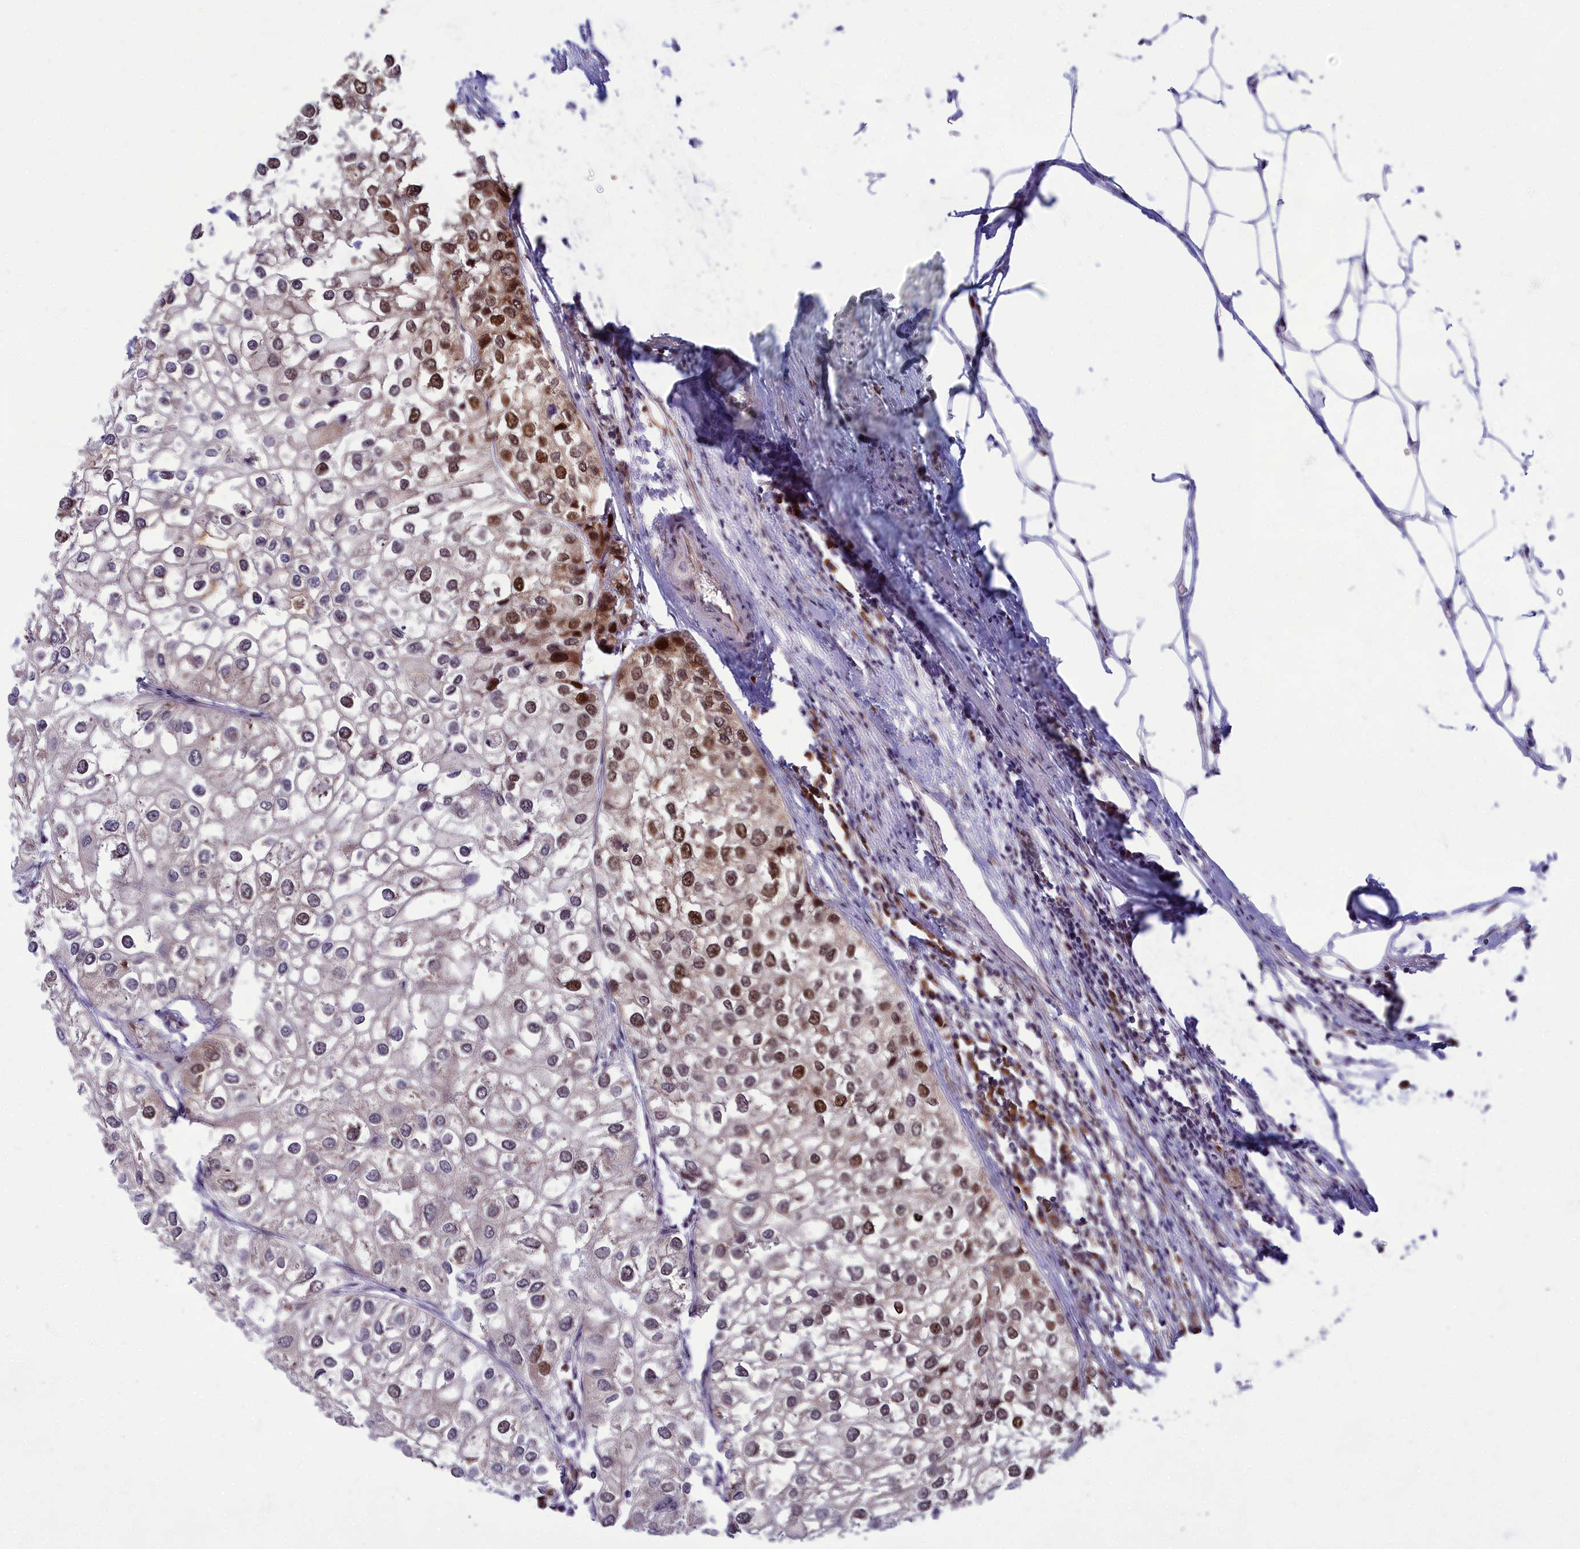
{"staining": {"intensity": "moderate", "quantity": "25%-75%", "location": "nuclear"}, "tissue": "urothelial cancer", "cell_type": "Tumor cells", "image_type": "cancer", "snomed": [{"axis": "morphology", "description": "Urothelial carcinoma, High grade"}, {"axis": "topography", "description": "Urinary bladder"}], "caption": "The photomicrograph exhibits immunohistochemical staining of high-grade urothelial carcinoma. There is moderate nuclear staining is identified in about 25%-75% of tumor cells. (brown staining indicates protein expression, while blue staining denotes nuclei).", "gene": "EARS2", "patient": {"sex": "male", "age": 64}}